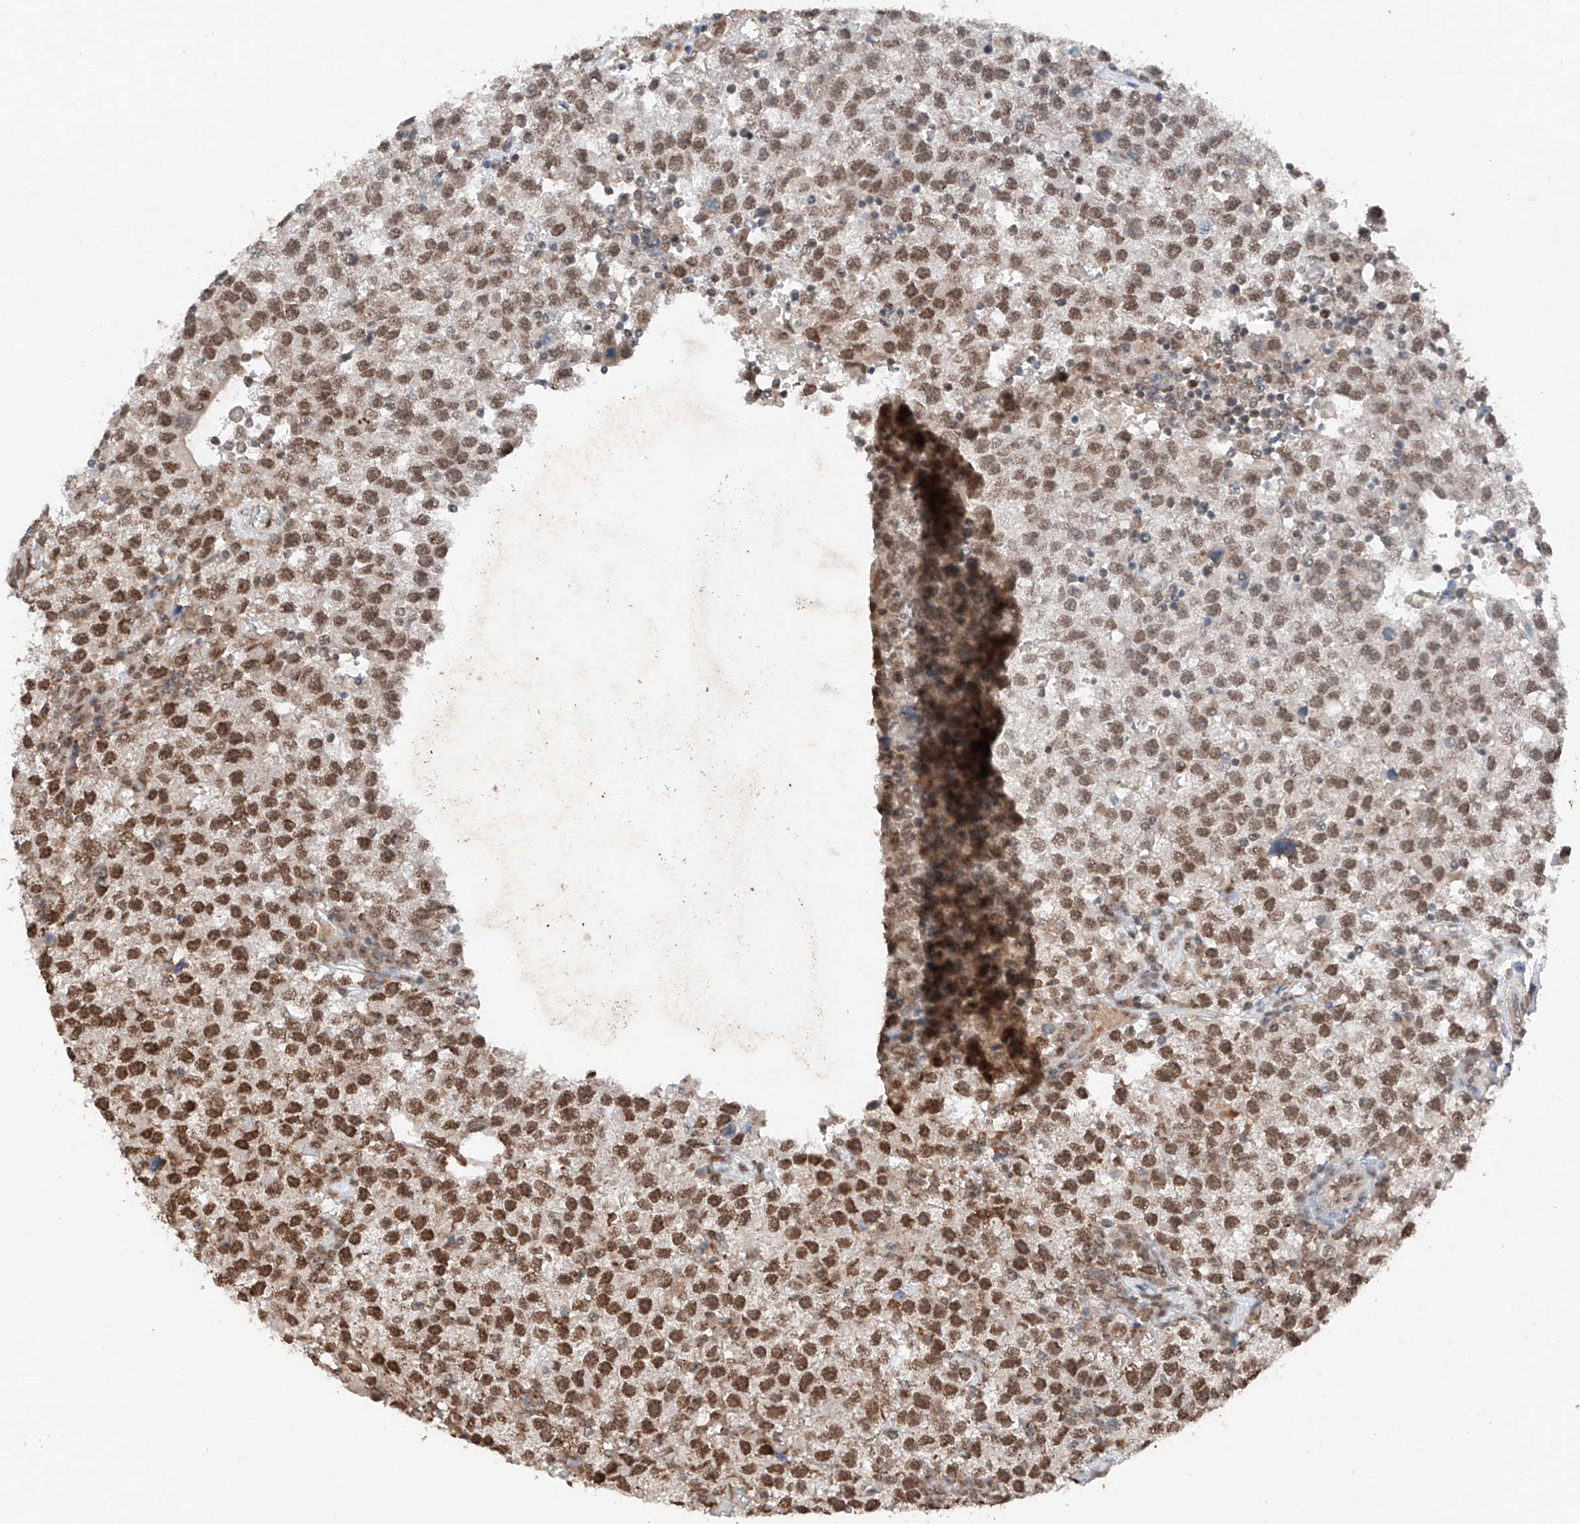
{"staining": {"intensity": "strong", "quantity": ">75%", "location": "nuclear"}, "tissue": "testis cancer", "cell_type": "Tumor cells", "image_type": "cancer", "snomed": [{"axis": "morphology", "description": "Seminoma, NOS"}, {"axis": "topography", "description": "Testis"}], "caption": "Protein positivity by immunohistochemistry (IHC) shows strong nuclear positivity in about >75% of tumor cells in testis seminoma. (brown staining indicates protein expression, while blue staining denotes nuclei).", "gene": "TBX4", "patient": {"sex": "male", "age": 22}}